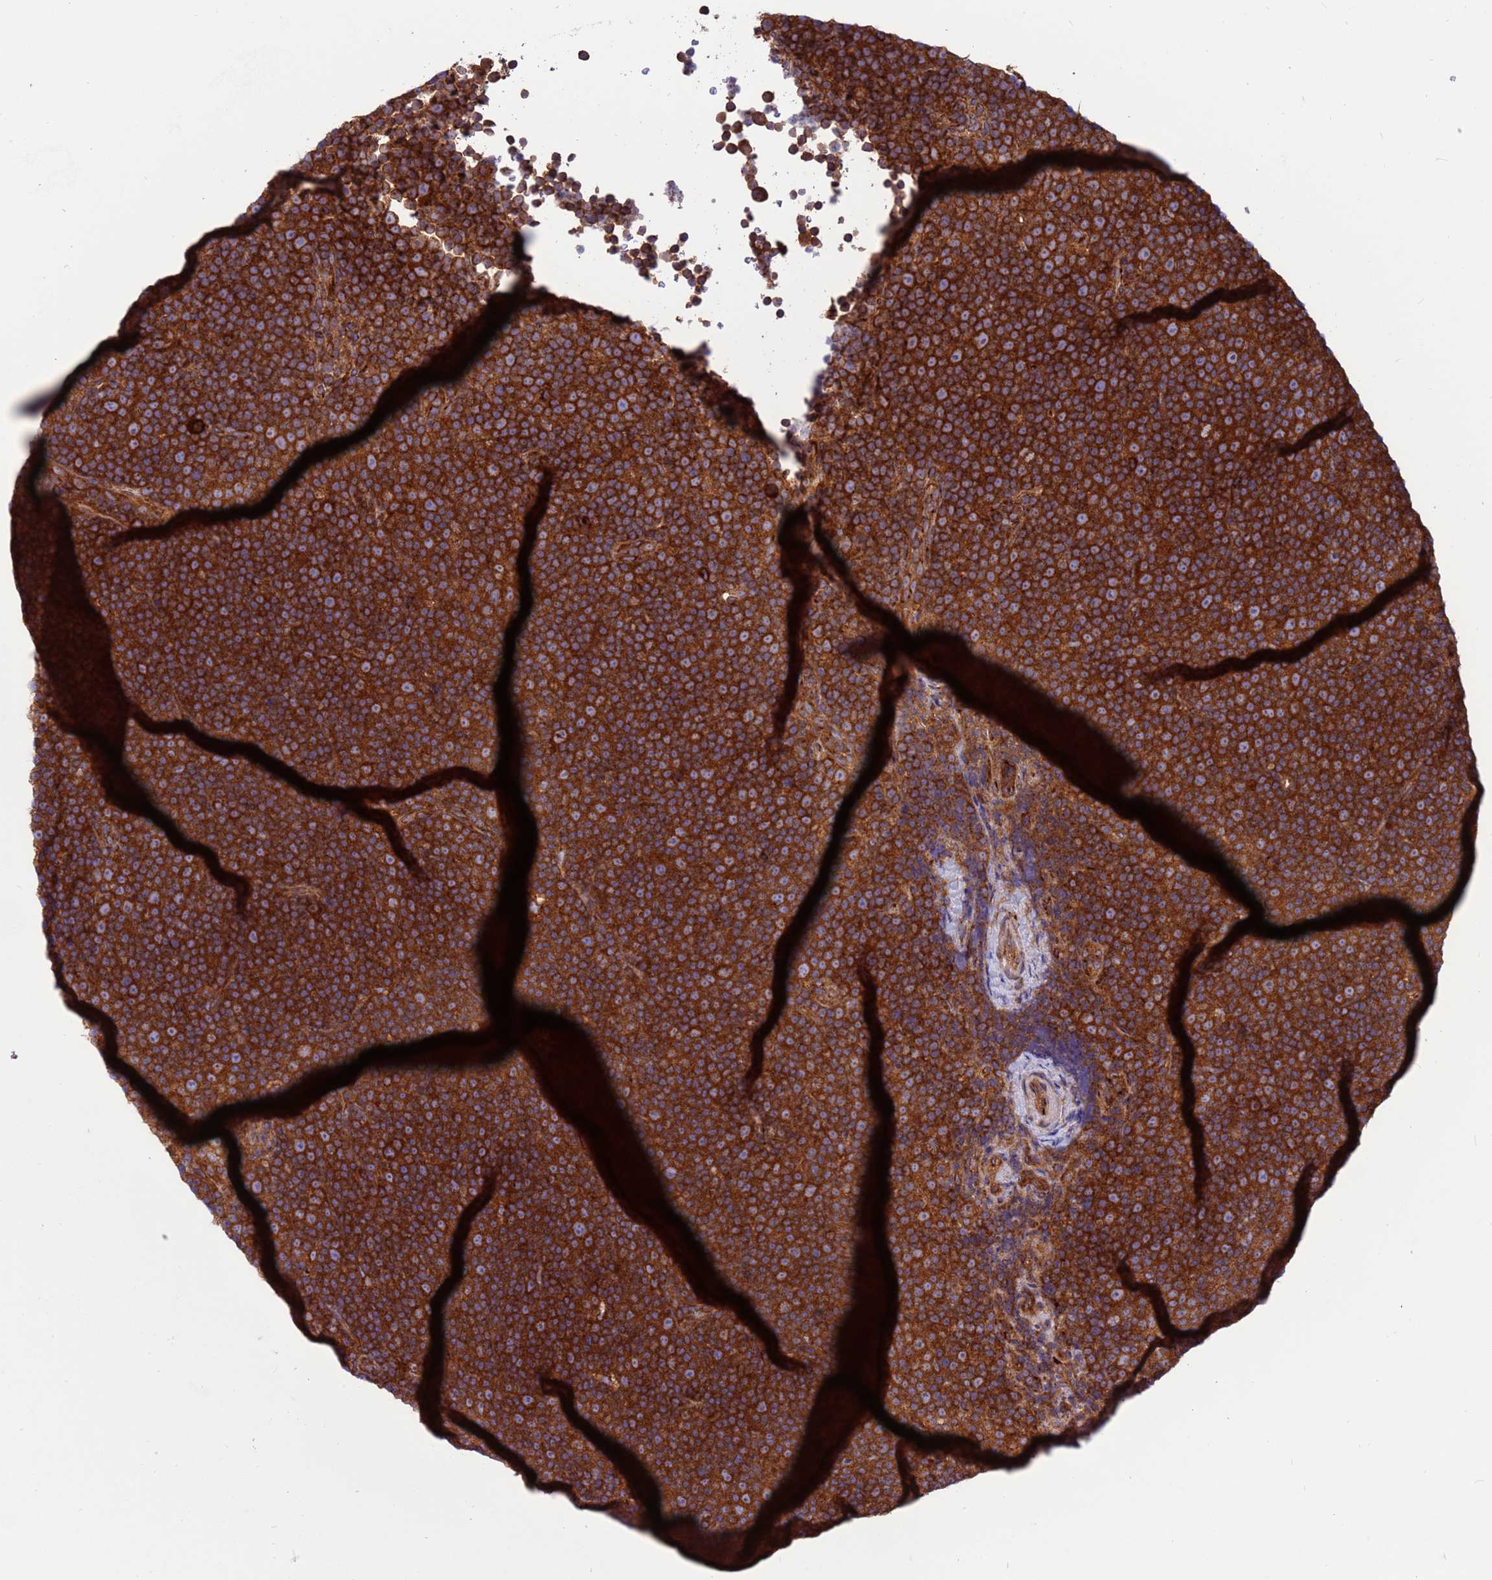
{"staining": {"intensity": "strong", "quantity": ">75%", "location": "cytoplasmic/membranous"}, "tissue": "lymphoma", "cell_type": "Tumor cells", "image_type": "cancer", "snomed": [{"axis": "morphology", "description": "Malignant lymphoma, non-Hodgkin's type, Low grade"}, {"axis": "topography", "description": "Lymph node"}], "caption": "Immunohistochemical staining of malignant lymphoma, non-Hodgkin's type (low-grade) shows high levels of strong cytoplasmic/membranous protein expression in approximately >75% of tumor cells. Using DAB (brown) and hematoxylin (blue) stains, captured at high magnification using brightfield microscopy.", "gene": "ZC3HAV1", "patient": {"sex": "female", "age": 67}}